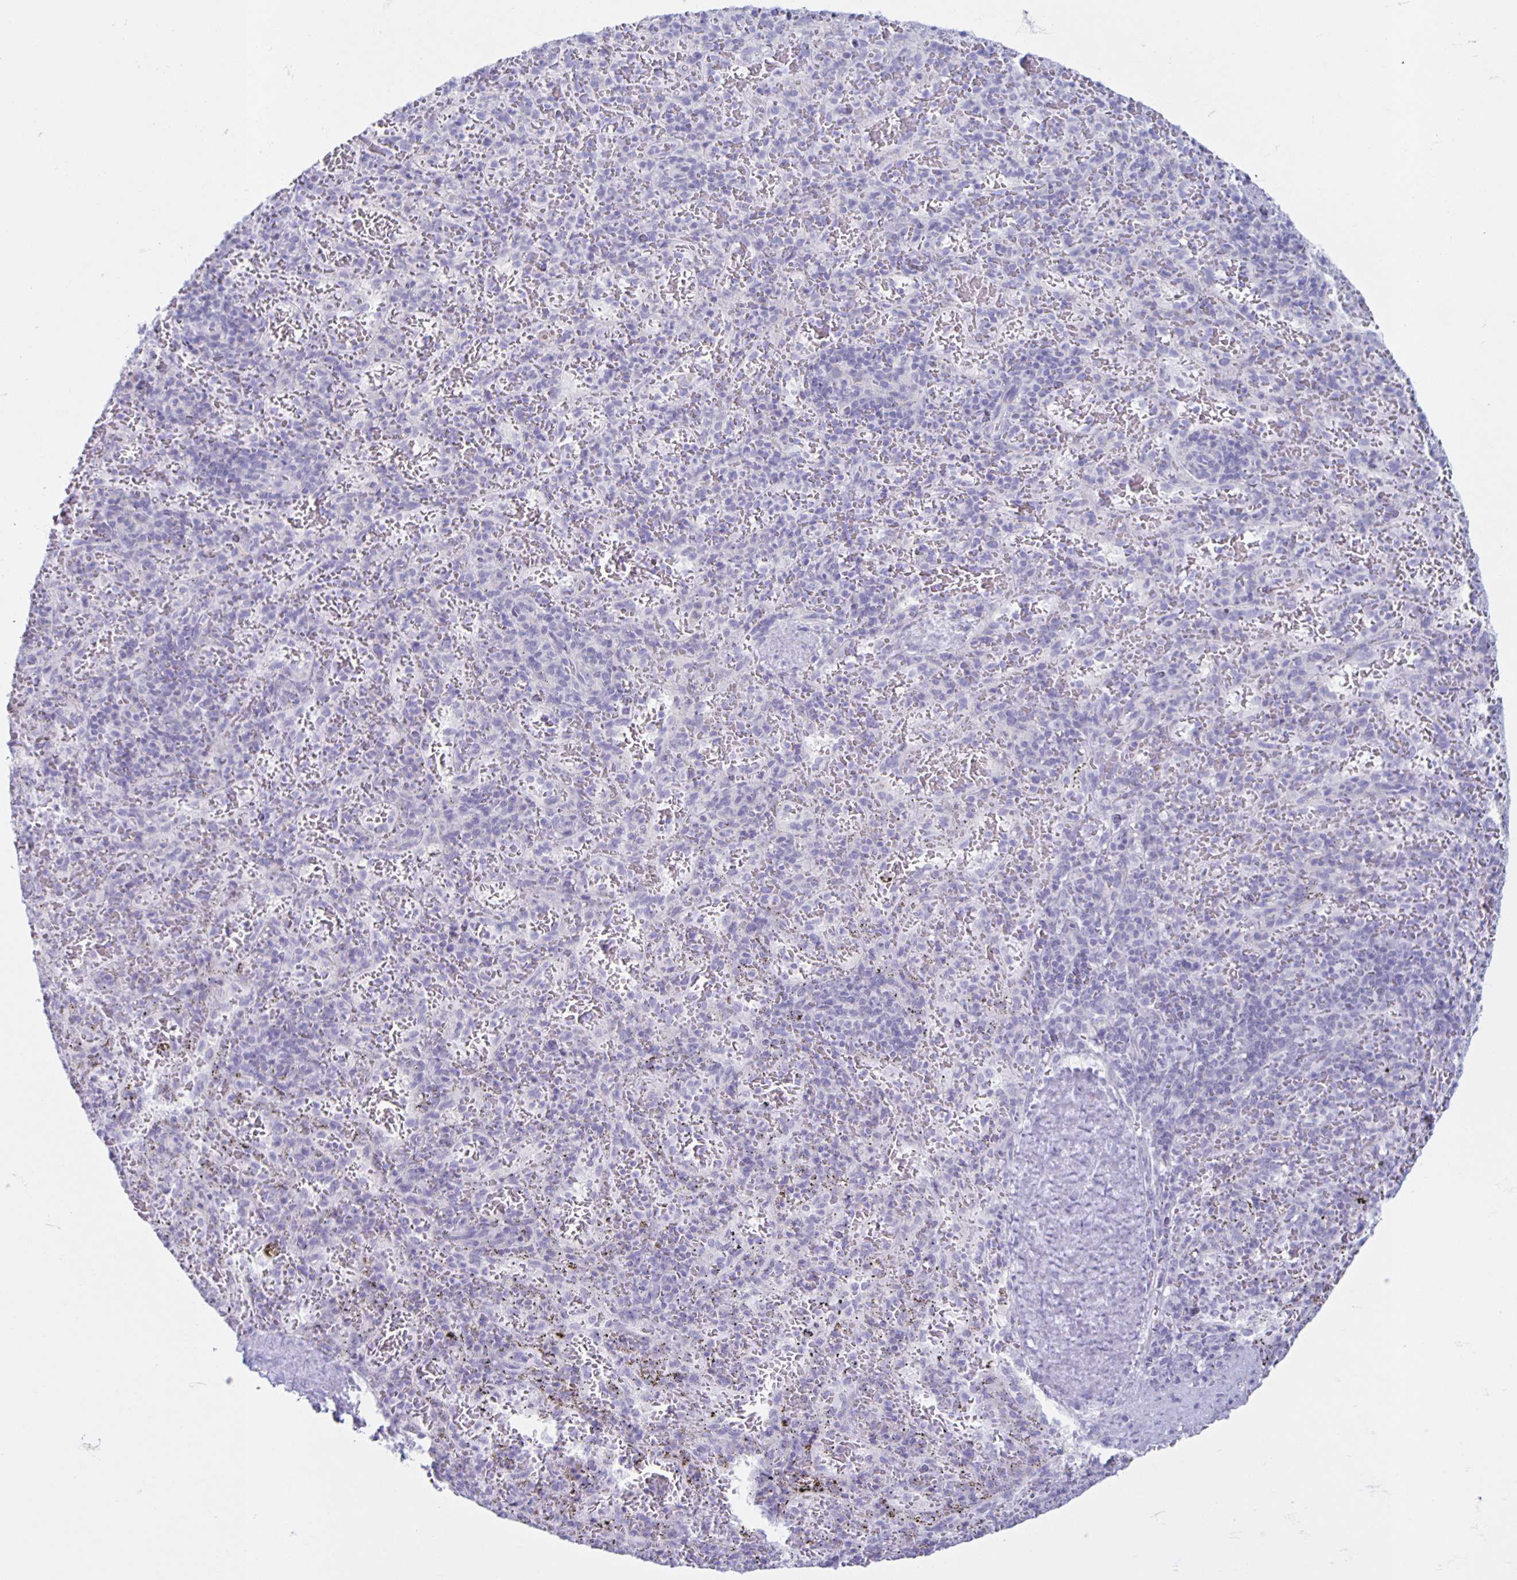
{"staining": {"intensity": "negative", "quantity": "none", "location": "none"}, "tissue": "spleen", "cell_type": "Cells in red pulp", "image_type": "normal", "snomed": [{"axis": "morphology", "description": "Normal tissue, NOS"}, {"axis": "topography", "description": "Spleen"}], "caption": "Histopathology image shows no significant protein staining in cells in red pulp of normal spleen. (DAB (3,3'-diaminobenzidine) IHC visualized using brightfield microscopy, high magnification).", "gene": "CT45A10", "patient": {"sex": "male", "age": 57}}